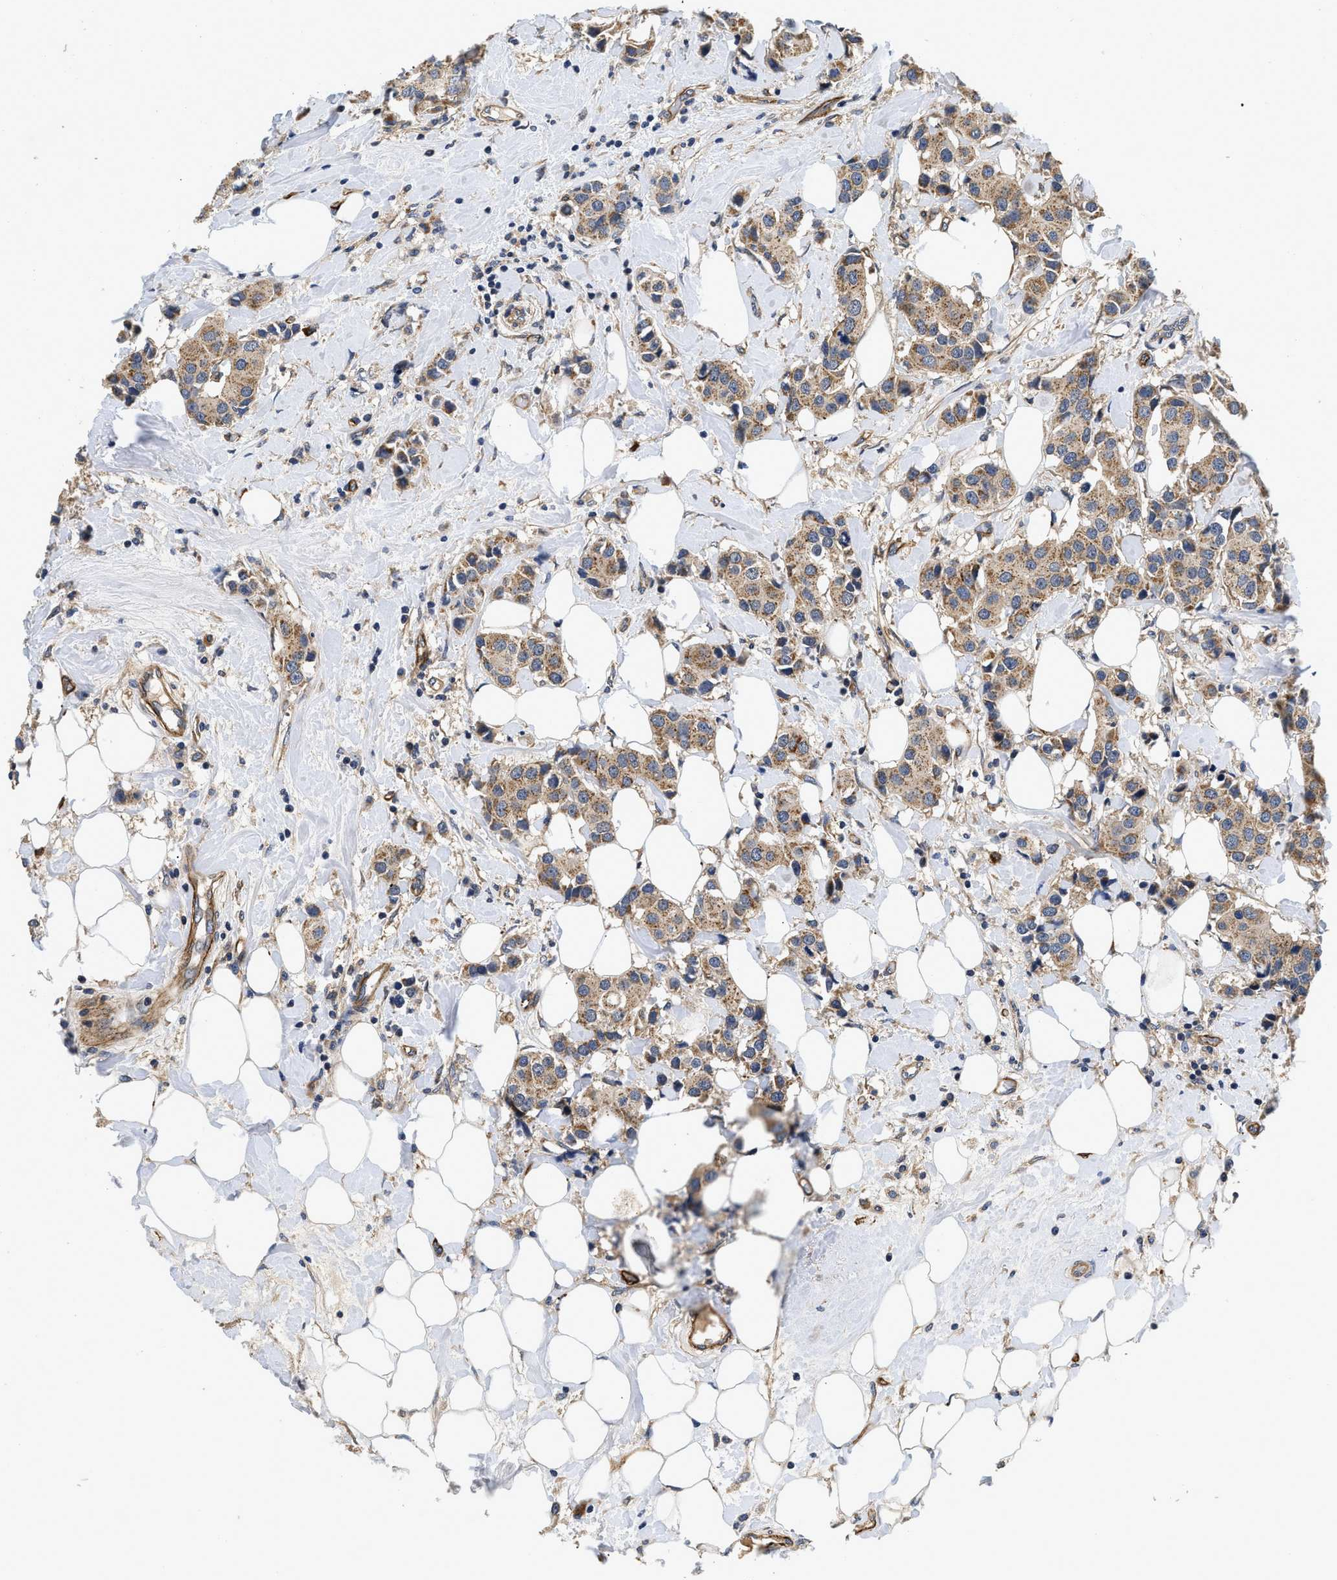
{"staining": {"intensity": "moderate", "quantity": ">75%", "location": "cytoplasmic/membranous"}, "tissue": "breast cancer", "cell_type": "Tumor cells", "image_type": "cancer", "snomed": [{"axis": "morphology", "description": "Normal tissue, NOS"}, {"axis": "morphology", "description": "Duct carcinoma"}, {"axis": "topography", "description": "Breast"}], "caption": "Immunohistochemical staining of breast intraductal carcinoma displays medium levels of moderate cytoplasmic/membranous expression in approximately >75% of tumor cells.", "gene": "NME6", "patient": {"sex": "female", "age": 39}}